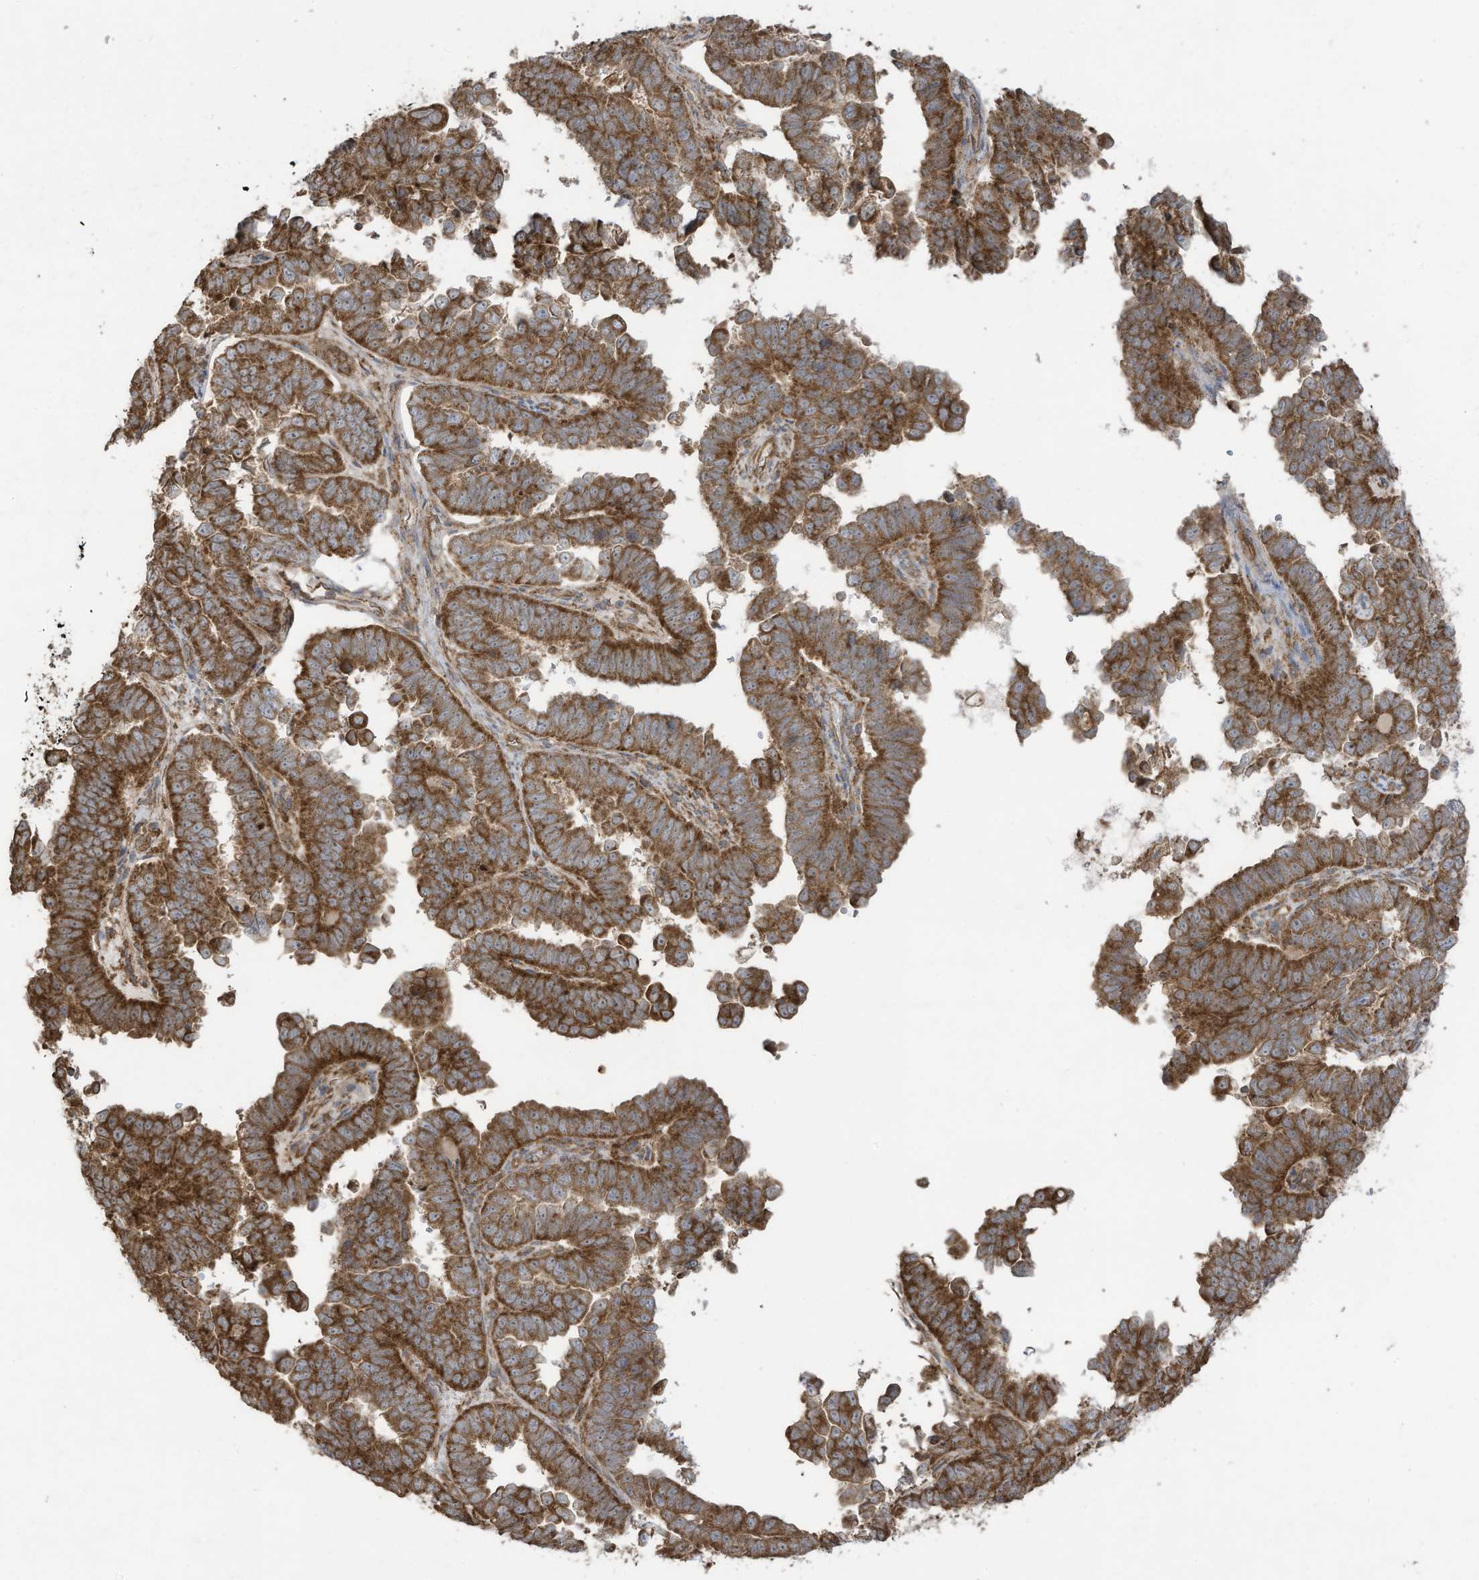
{"staining": {"intensity": "moderate", "quantity": ">75%", "location": "cytoplasmic/membranous"}, "tissue": "endometrial cancer", "cell_type": "Tumor cells", "image_type": "cancer", "snomed": [{"axis": "morphology", "description": "Adenocarcinoma, NOS"}, {"axis": "topography", "description": "Endometrium"}], "caption": "Immunohistochemical staining of endometrial cancer displays medium levels of moderate cytoplasmic/membranous staining in approximately >75% of tumor cells. (IHC, brightfield microscopy, high magnification).", "gene": "CGAS", "patient": {"sex": "female", "age": 75}}